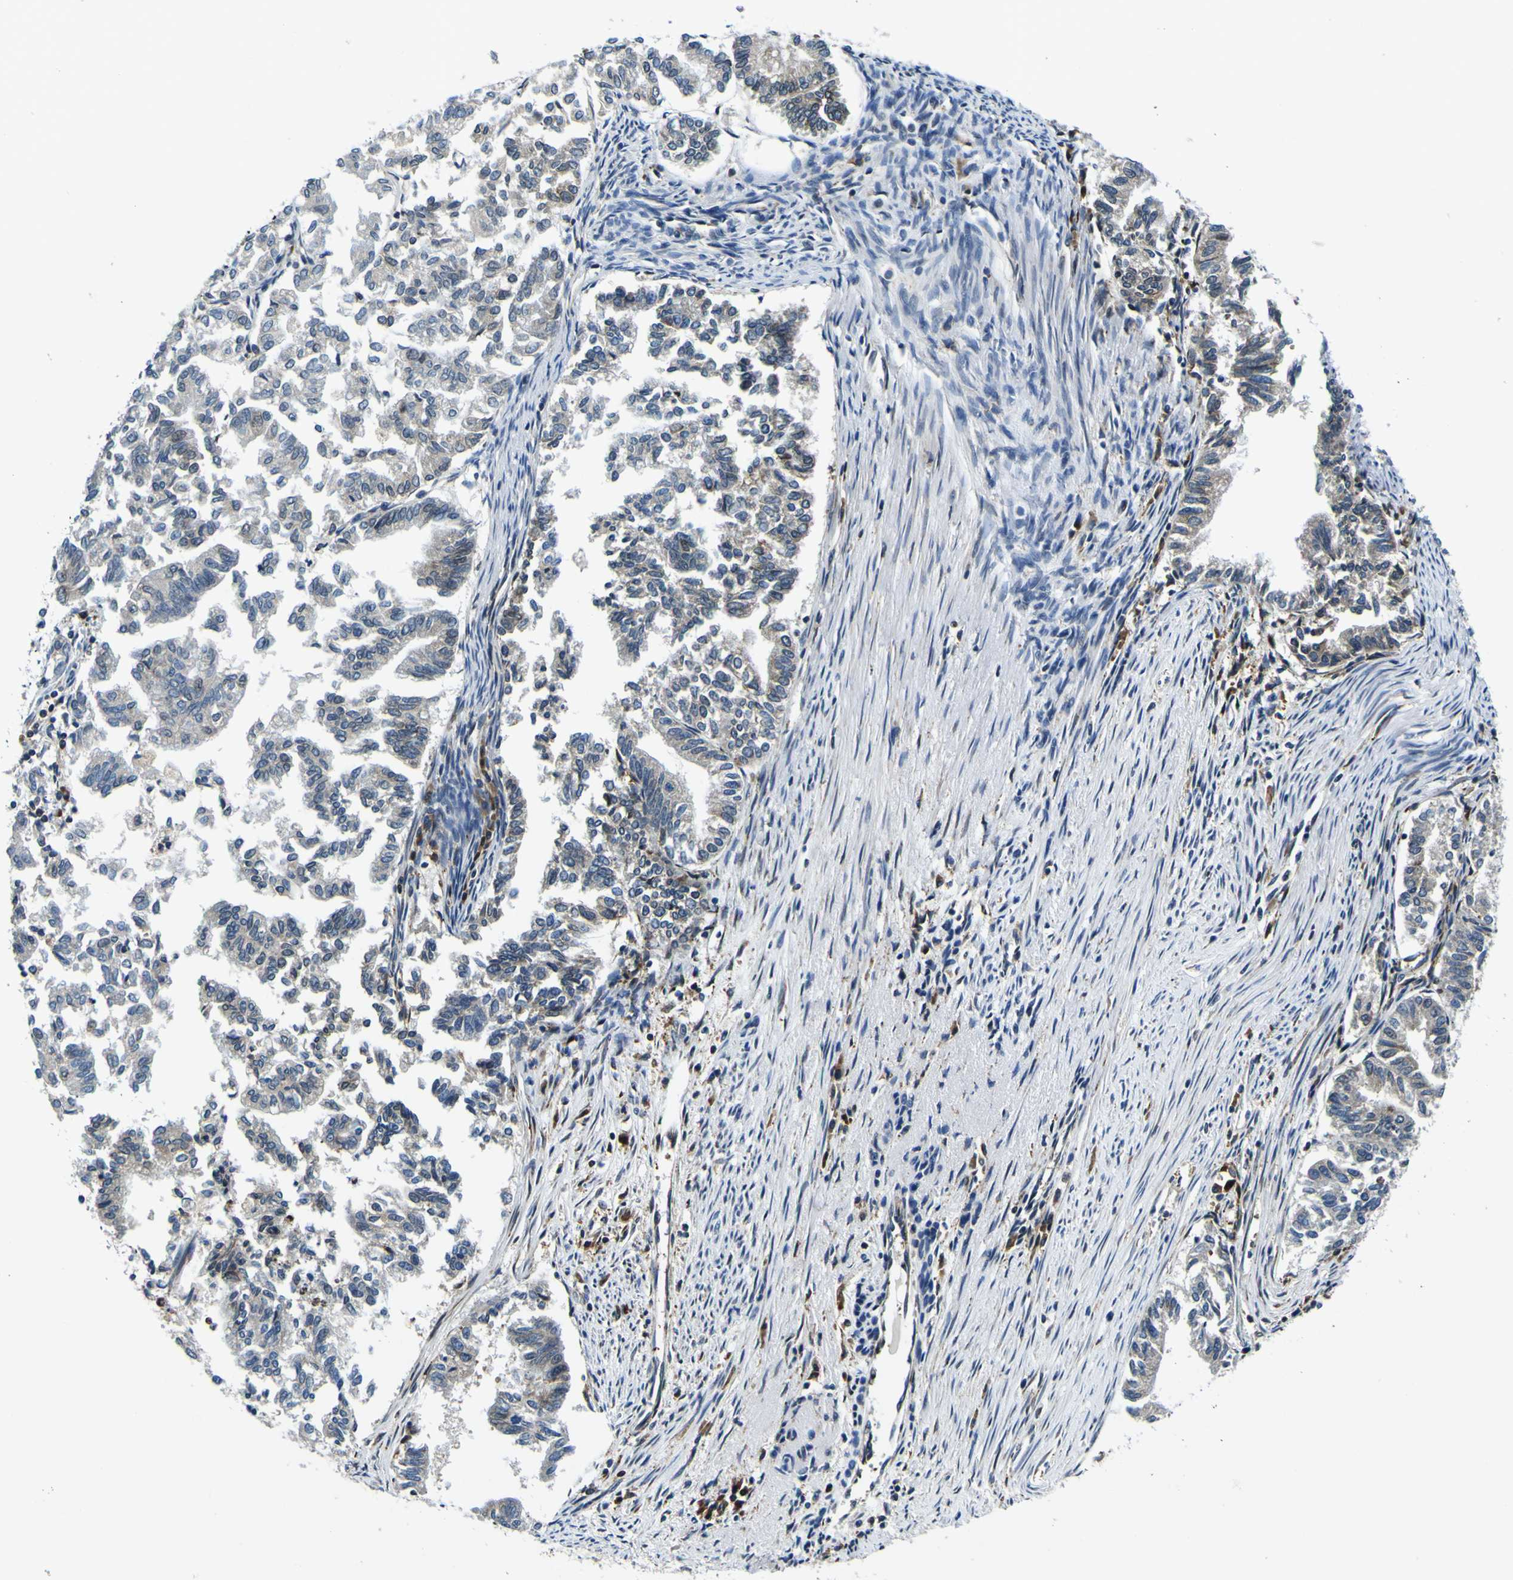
{"staining": {"intensity": "negative", "quantity": "none", "location": "none"}, "tissue": "endometrial cancer", "cell_type": "Tumor cells", "image_type": "cancer", "snomed": [{"axis": "morphology", "description": "Necrosis, NOS"}, {"axis": "morphology", "description": "Adenocarcinoma, NOS"}, {"axis": "topography", "description": "Endometrium"}], "caption": "Immunohistochemistry micrograph of neoplastic tissue: endometrial cancer (adenocarcinoma) stained with DAB displays no significant protein positivity in tumor cells.", "gene": "NLRP3", "patient": {"sex": "female", "age": 79}}